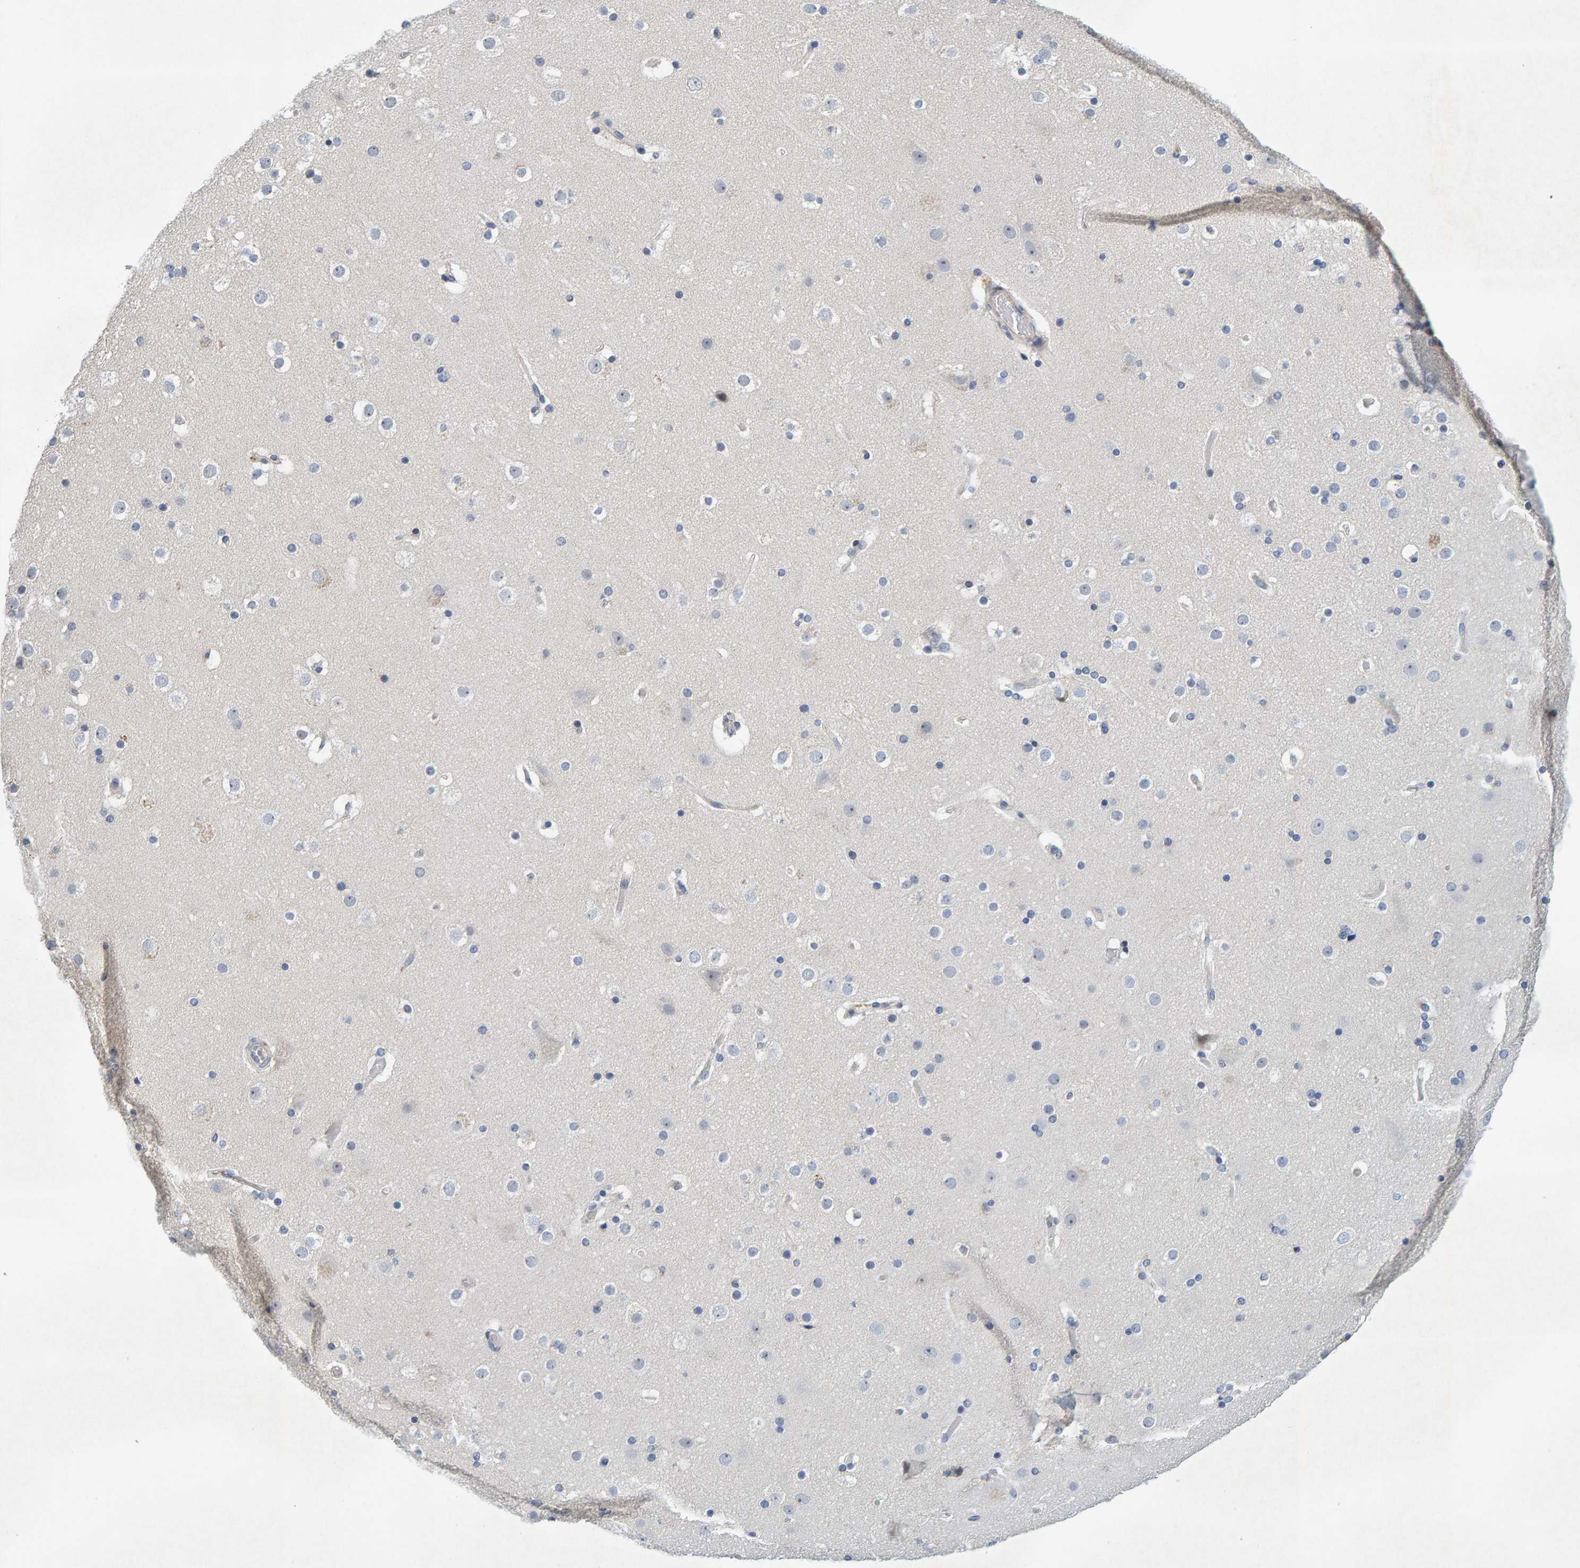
{"staining": {"intensity": "negative", "quantity": "none", "location": "none"}, "tissue": "cerebral cortex", "cell_type": "Endothelial cells", "image_type": "normal", "snomed": [{"axis": "morphology", "description": "Normal tissue, NOS"}, {"axis": "topography", "description": "Cerebral cortex"}], "caption": "The photomicrograph displays no staining of endothelial cells in normal cerebral cortex. (Immunohistochemistry (ihc), brightfield microscopy, high magnification).", "gene": "ZNF77", "patient": {"sex": "male", "age": 57}}